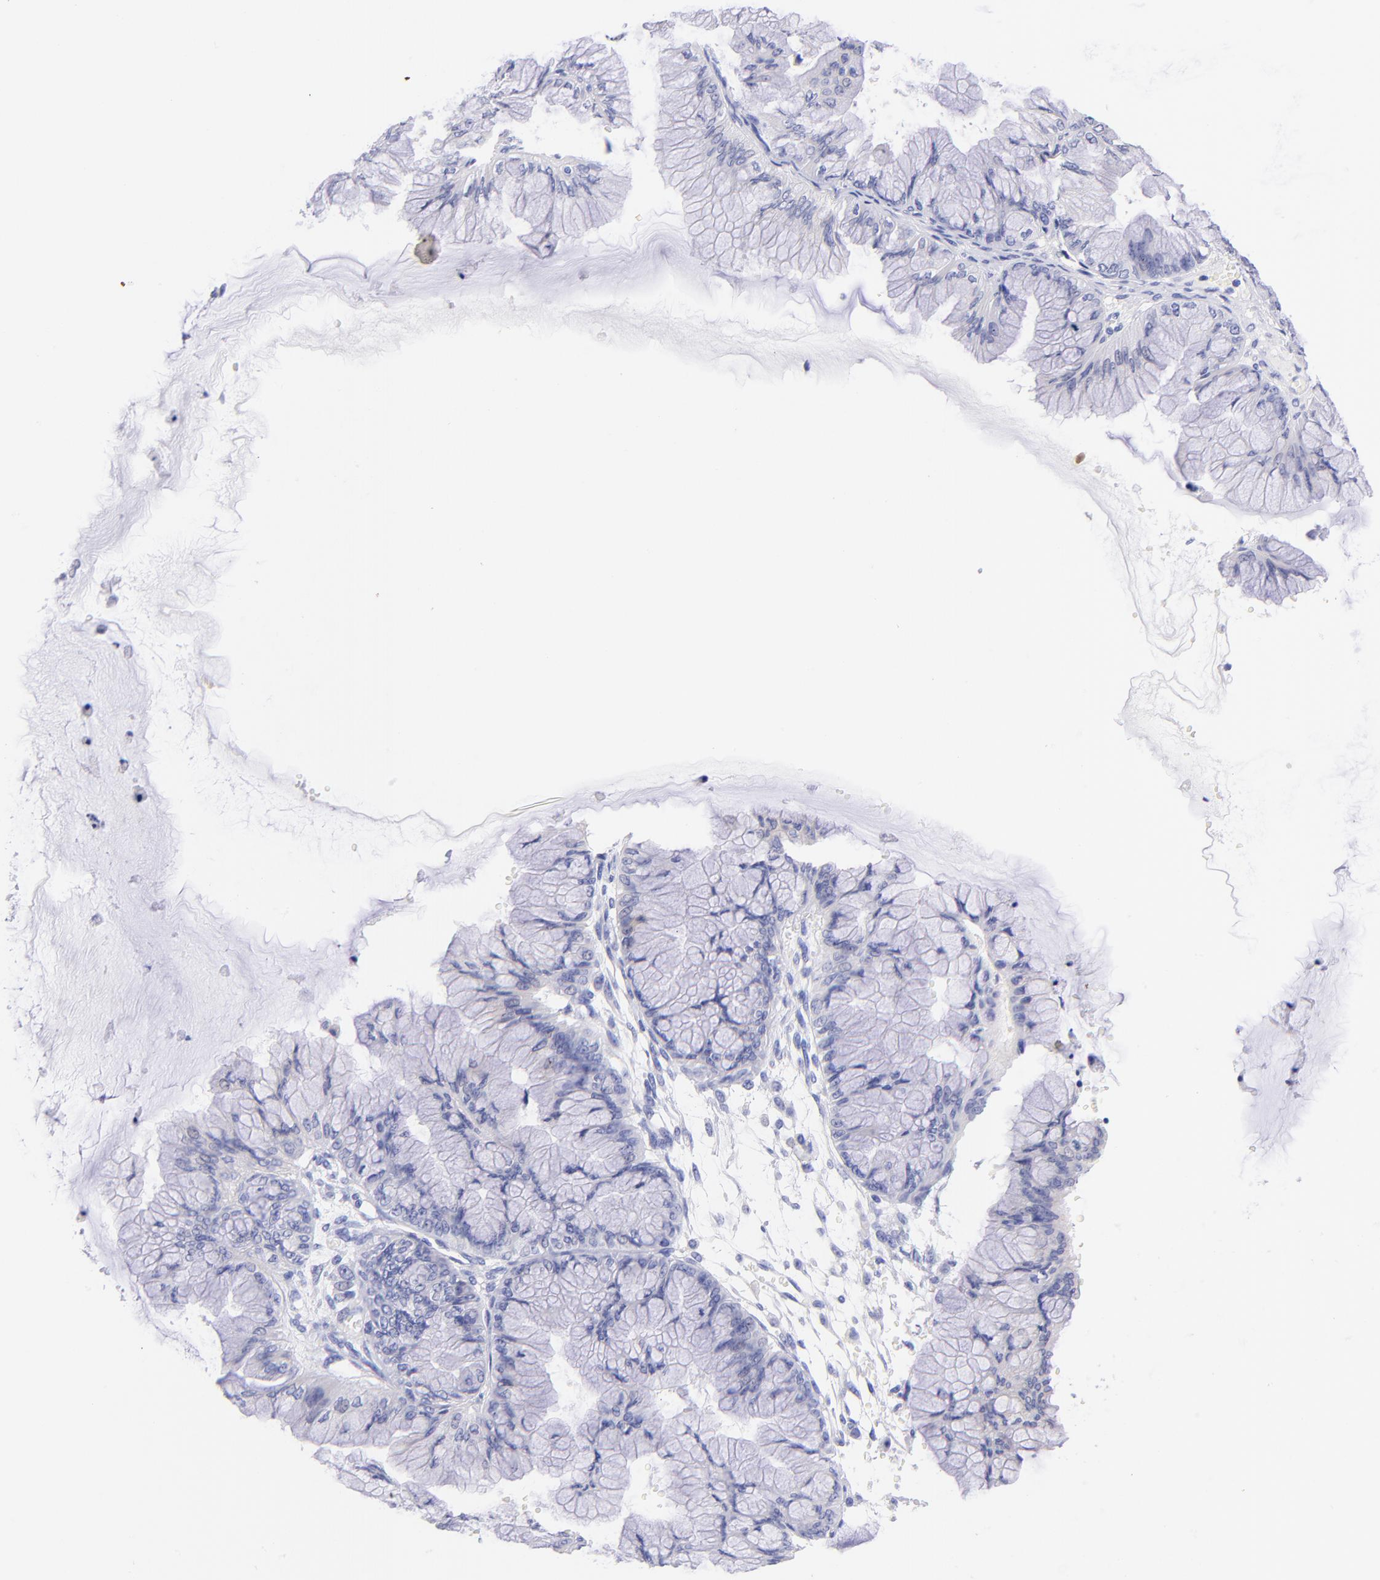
{"staining": {"intensity": "negative", "quantity": "none", "location": "none"}, "tissue": "ovarian cancer", "cell_type": "Tumor cells", "image_type": "cancer", "snomed": [{"axis": "morphology", "description": "Cystadenocarcinoma, mucinous, NOS"}, {"axis": "topography", "description": "Ovary"}], "caption": "A high-resolution photomicrograph shows IHC staining of ovarian mucinous cystadenocarcinoma, which reveals no significant expression in tumor cells.", "gene": "RAB3B", "patient": {"sex": "female", "age": 63}}